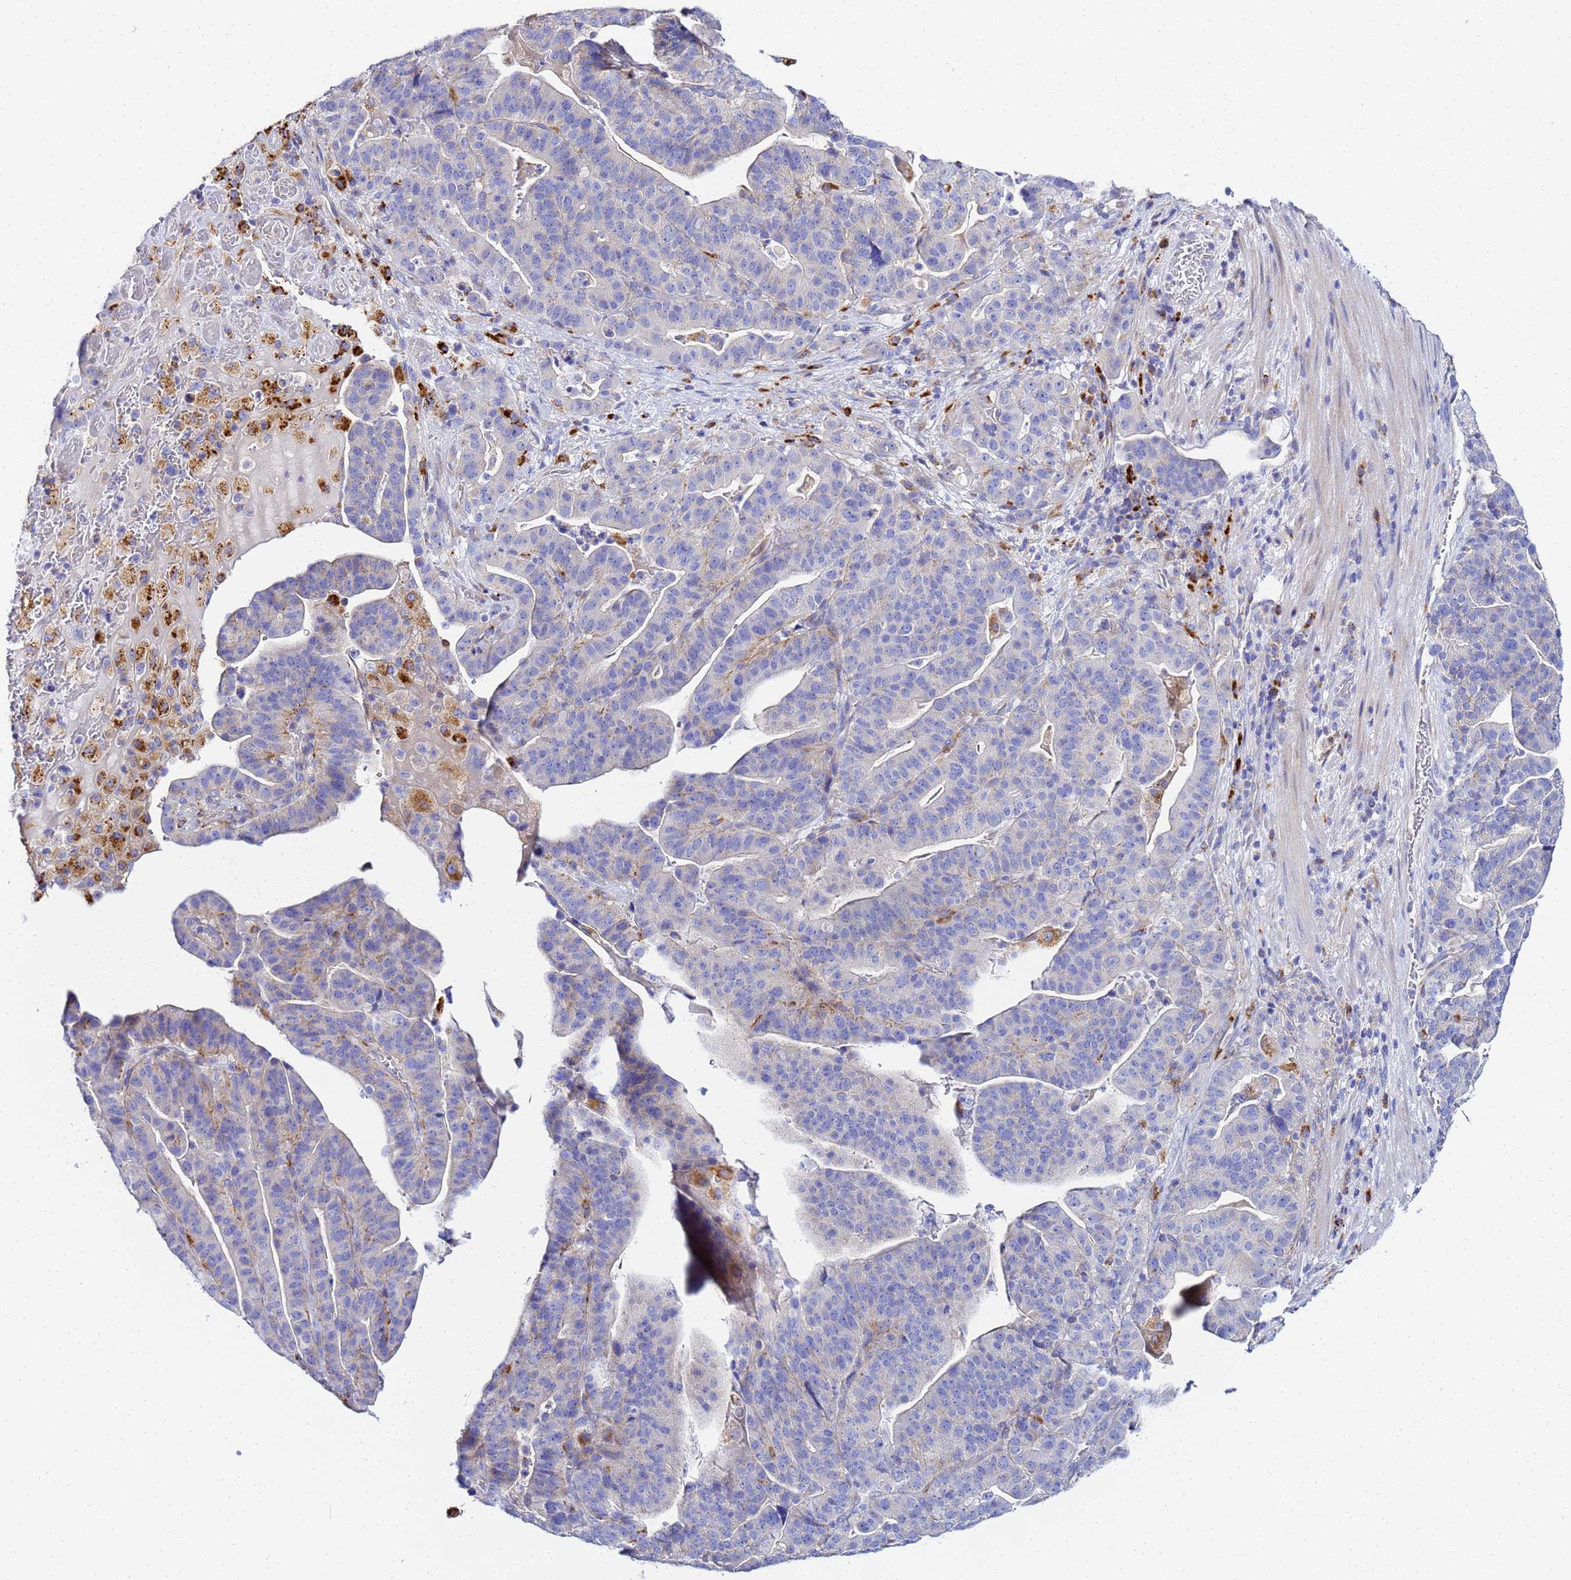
{"staining": {"intensity": "negative", "quantity": "none", "location": "none"}, "tissue": "stomach cancer", "cell_type": "Tumor cells", "image_type": "cancer", "snomed": [{"axis": "morphology", "description": "Adenocarcinoma, NOS"}, {"axis": "topography", "description": "Stomach"}], "caption": "A micrograph of human stomach adenocarcinoma is negative for staining in tumor cells.", "gene": "VTI1B", "patient": {"sex": "male", "age": 48}}